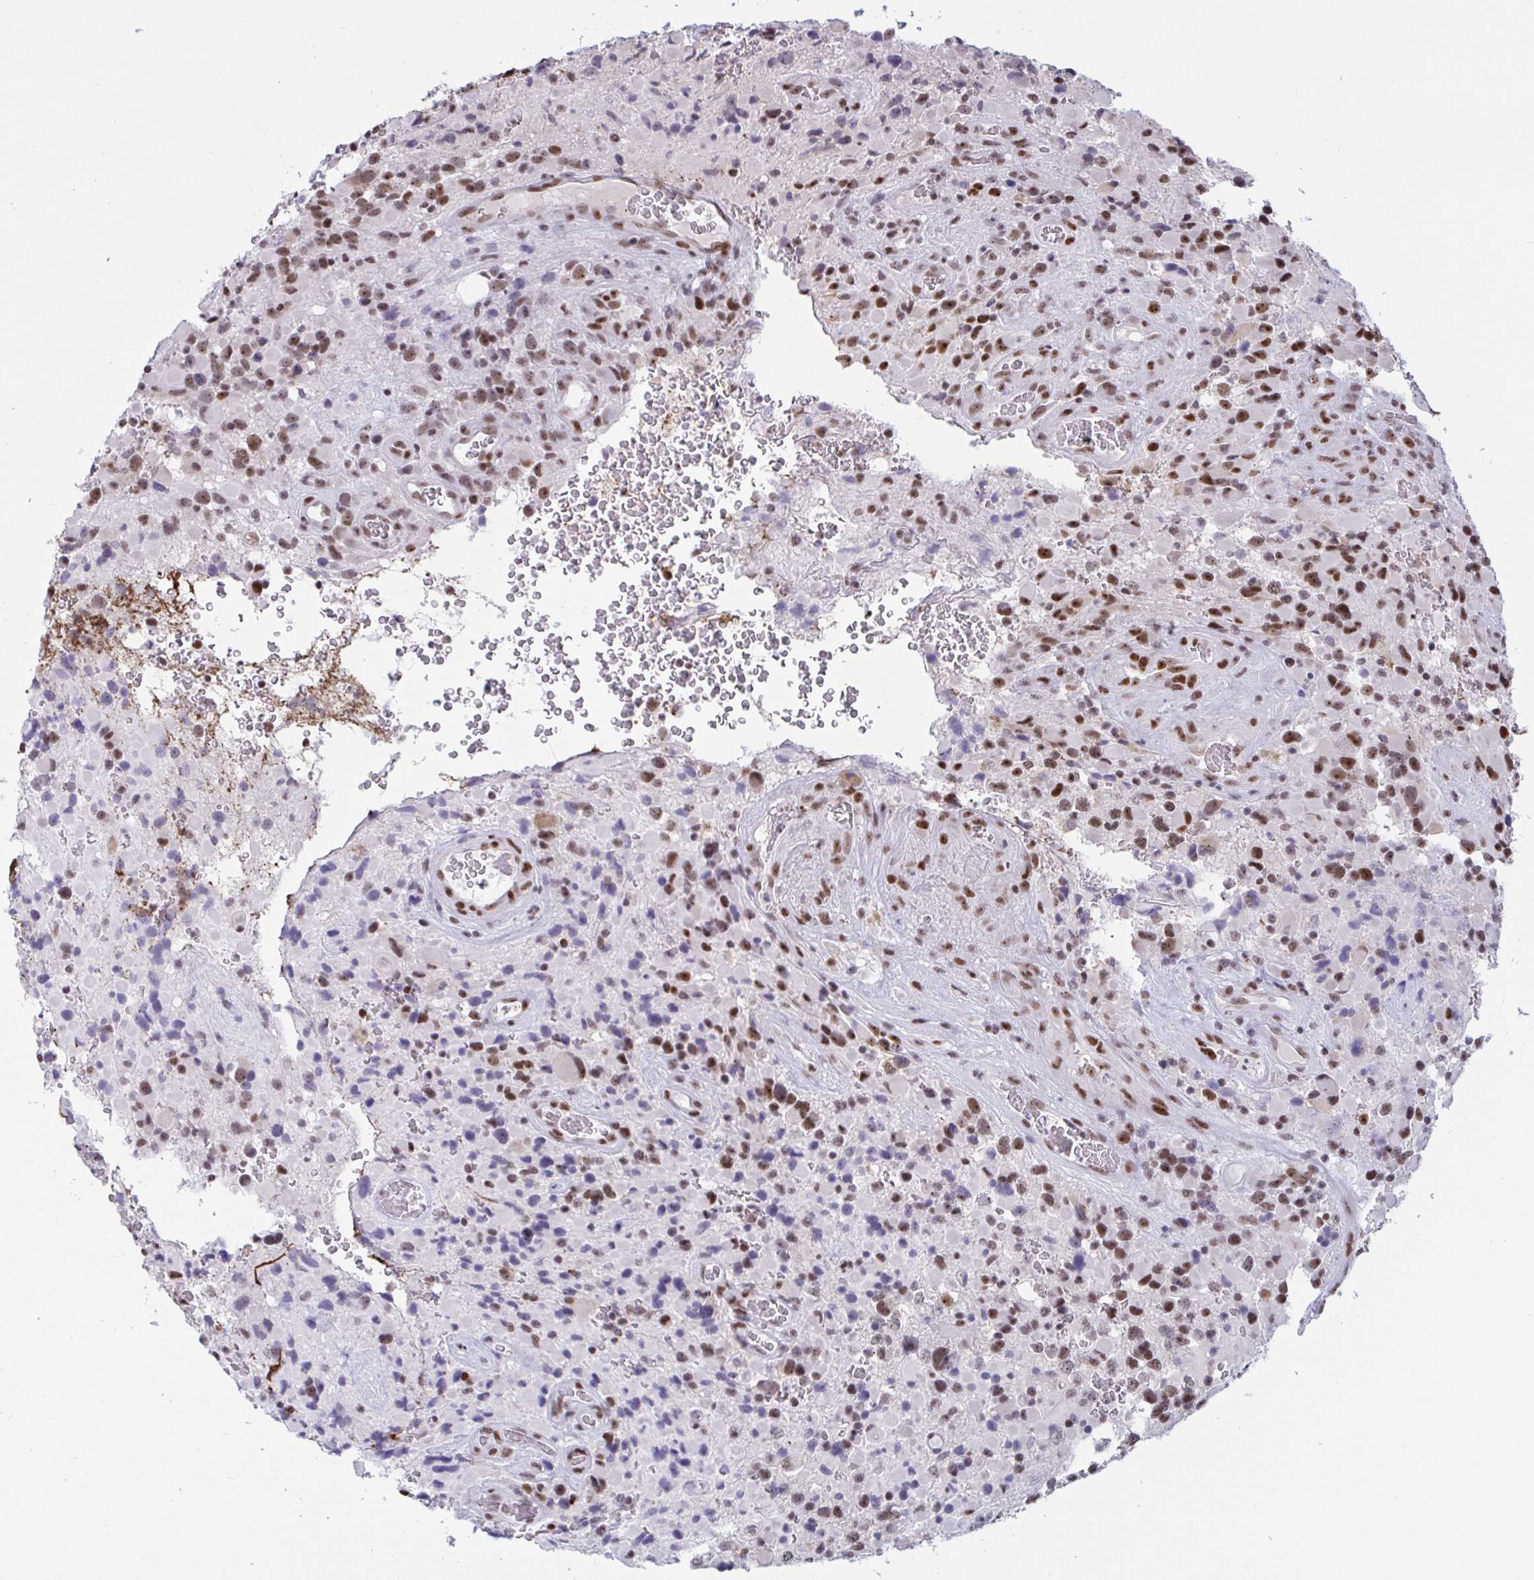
{"staining": {"intensity": "moderate", "quantity": "25%-75%", "location": "nuclear"}, "tissue": "glioma", "cell_type": "Tumor cells", "image_type": "cancer", "snomed": [{"axis": "morphology", "description": "Glioma, malignant, High grade"}, {"axis": "topography", "description": "Brain"}], "caption": "A medium amount of moderate nuclear expression is identified in about 25%-75% of tumor cells in malignant high-grade glioma tissue. The protein is shown in brown color, while the nuclei are stained blue.", "gene": "SUPT16H", "patient": {"sex": "female", "age": 40}}